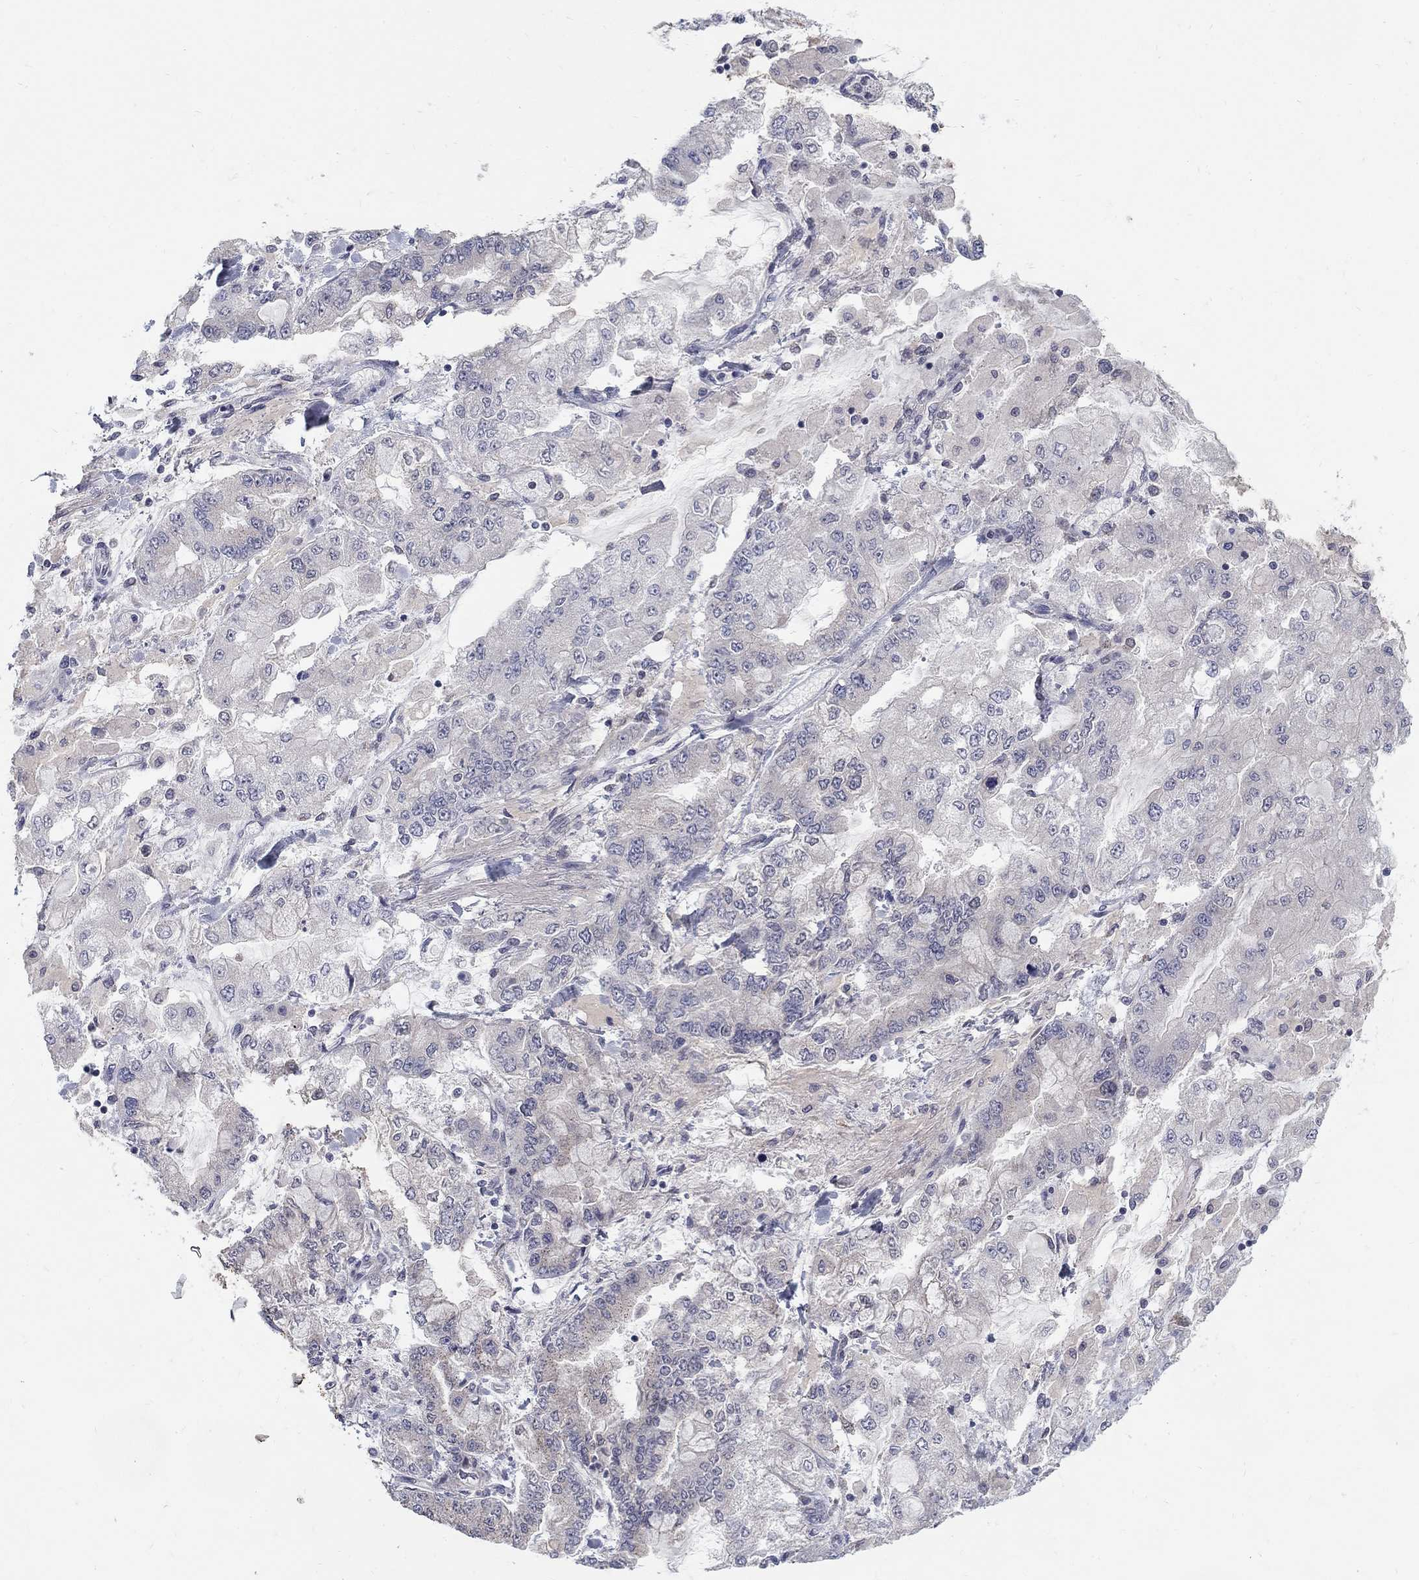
{"staining": {"intensity": "negative", "quantity": "none", "location": "none"}, "tissue": "stomach cancer", "cell_type": "Tumor cells", "image_type": "cancer", "snomed": [{"axis": "morphology", "description": "Normal tissue, NOS"}, {"axis": "morphology", "description": "Adenocarcinoma, NOS"}, {"axis": "topography", "description": "Stomach, upper"}, {"axis": "topography", "description": "Stomach"}], "caption": "Immunohistochemistry (IHC) histopathology image of human stomach cancer (adenocarcinoma) stained for a protein (brown), which demonstrates no staining in tumor cells. (IHC, brightfield microscopy, high magnification).", "gene": "PANK3", "patient": {"sex": "male", "age": 76}}